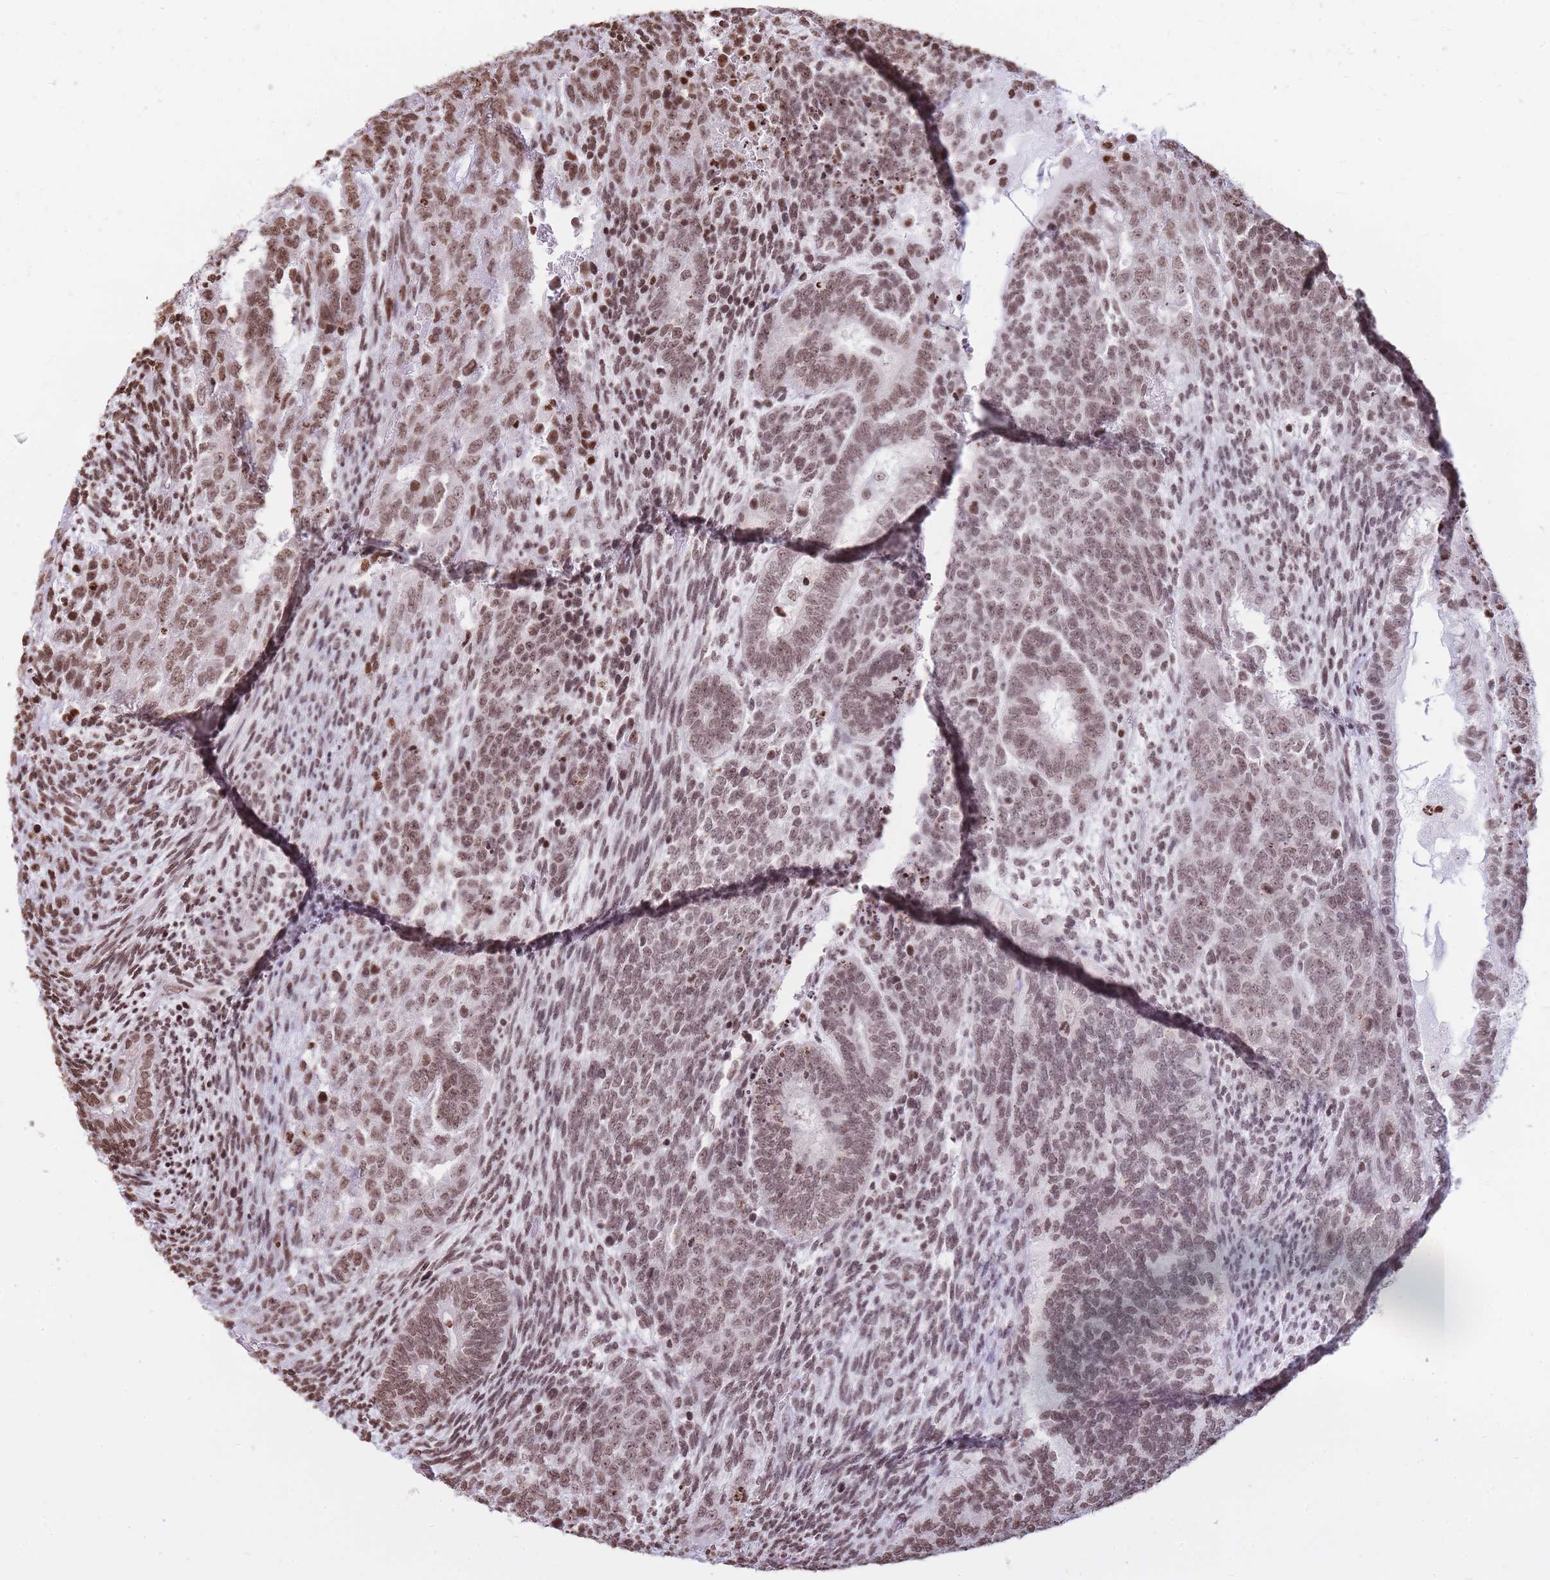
{"staining": {"intensity": "moderate", "quantity": ">75%", "location": "nuclear"}, "tissue": "testis cancer", "cell_type": "Tumor cells", "image_type": "cancer", "snomed": [{"axis": "morphology", "description": "Carcinoma, Embryonal, NOS"}, {"axis": "topography", "description": "Testis"}], "caption": "DAB (3,3'-diaminobenzidine) immunohistochemical staining of testis cancer demonstrates moderate nuclear protein staining in about >75% of tumor cells. (Stains: DAB (3,3'-diaminobenzidine) in brown, nuclei in blue, Microscopy: brightfield microscopy at high magnification).", "gene": "SHISAL1", "patient": {"sex": "male", "age": 23}}